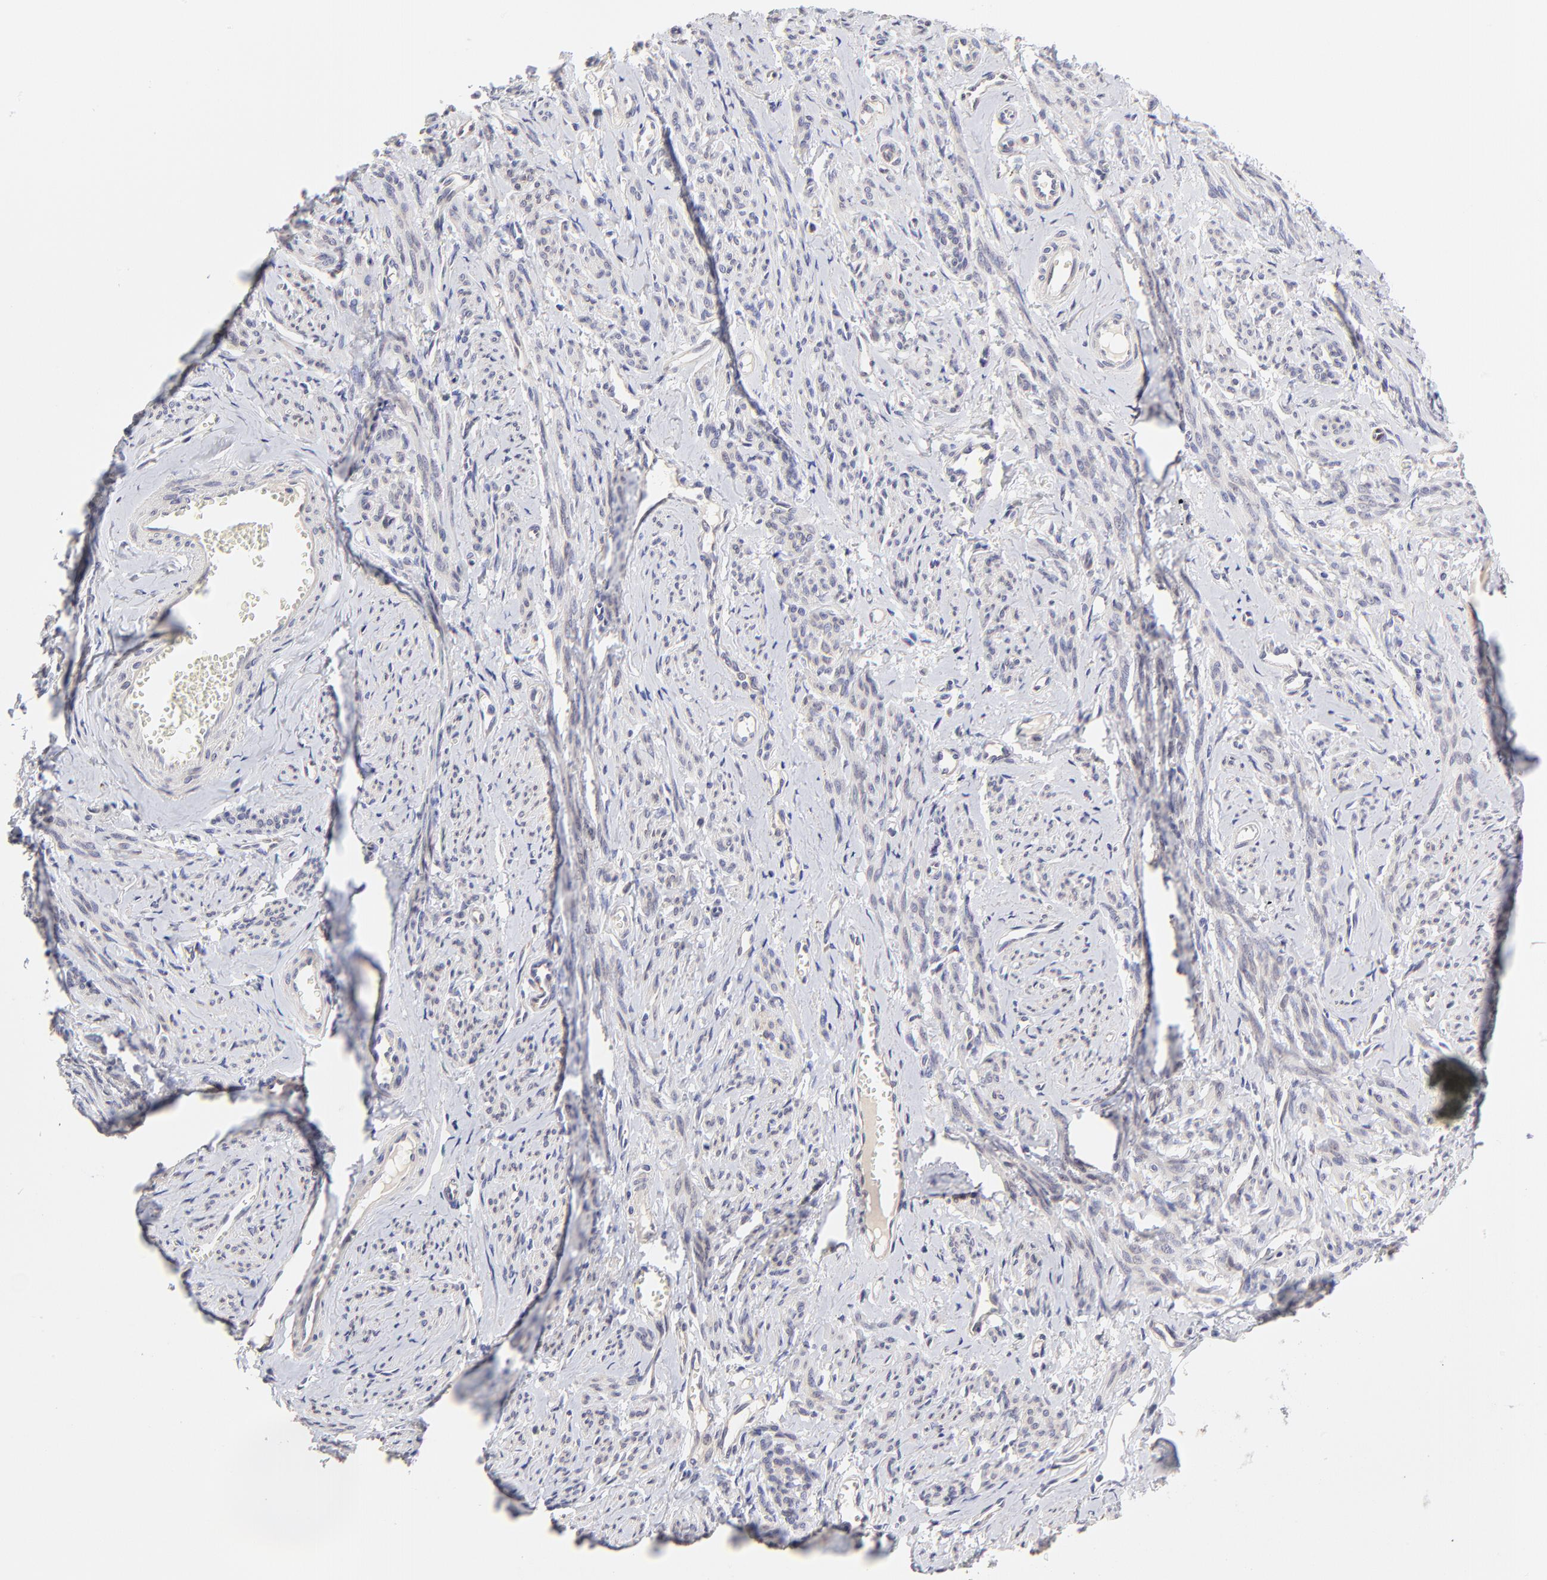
{"staining": {"intensity": "negative", "quantity": "none", "location": "none"}, "tissue": "smooth muscle", "cell_type": "Smooth muscle cells", "image_type": "normal", "snomed": [{"axis": "morphology", "description": "Normal tissue, NOS"}, {"axis": "topography", "description": "Cervix"}, {"axis": "topography", "description": "Endometrium"}], "caption": "This is an immunohistochemistry image of unremarkable smooth muscle. There is no positivity in smooth muscle cells.", "gene": "BTG2", "patient": {"sex": "female", "age": 65}}